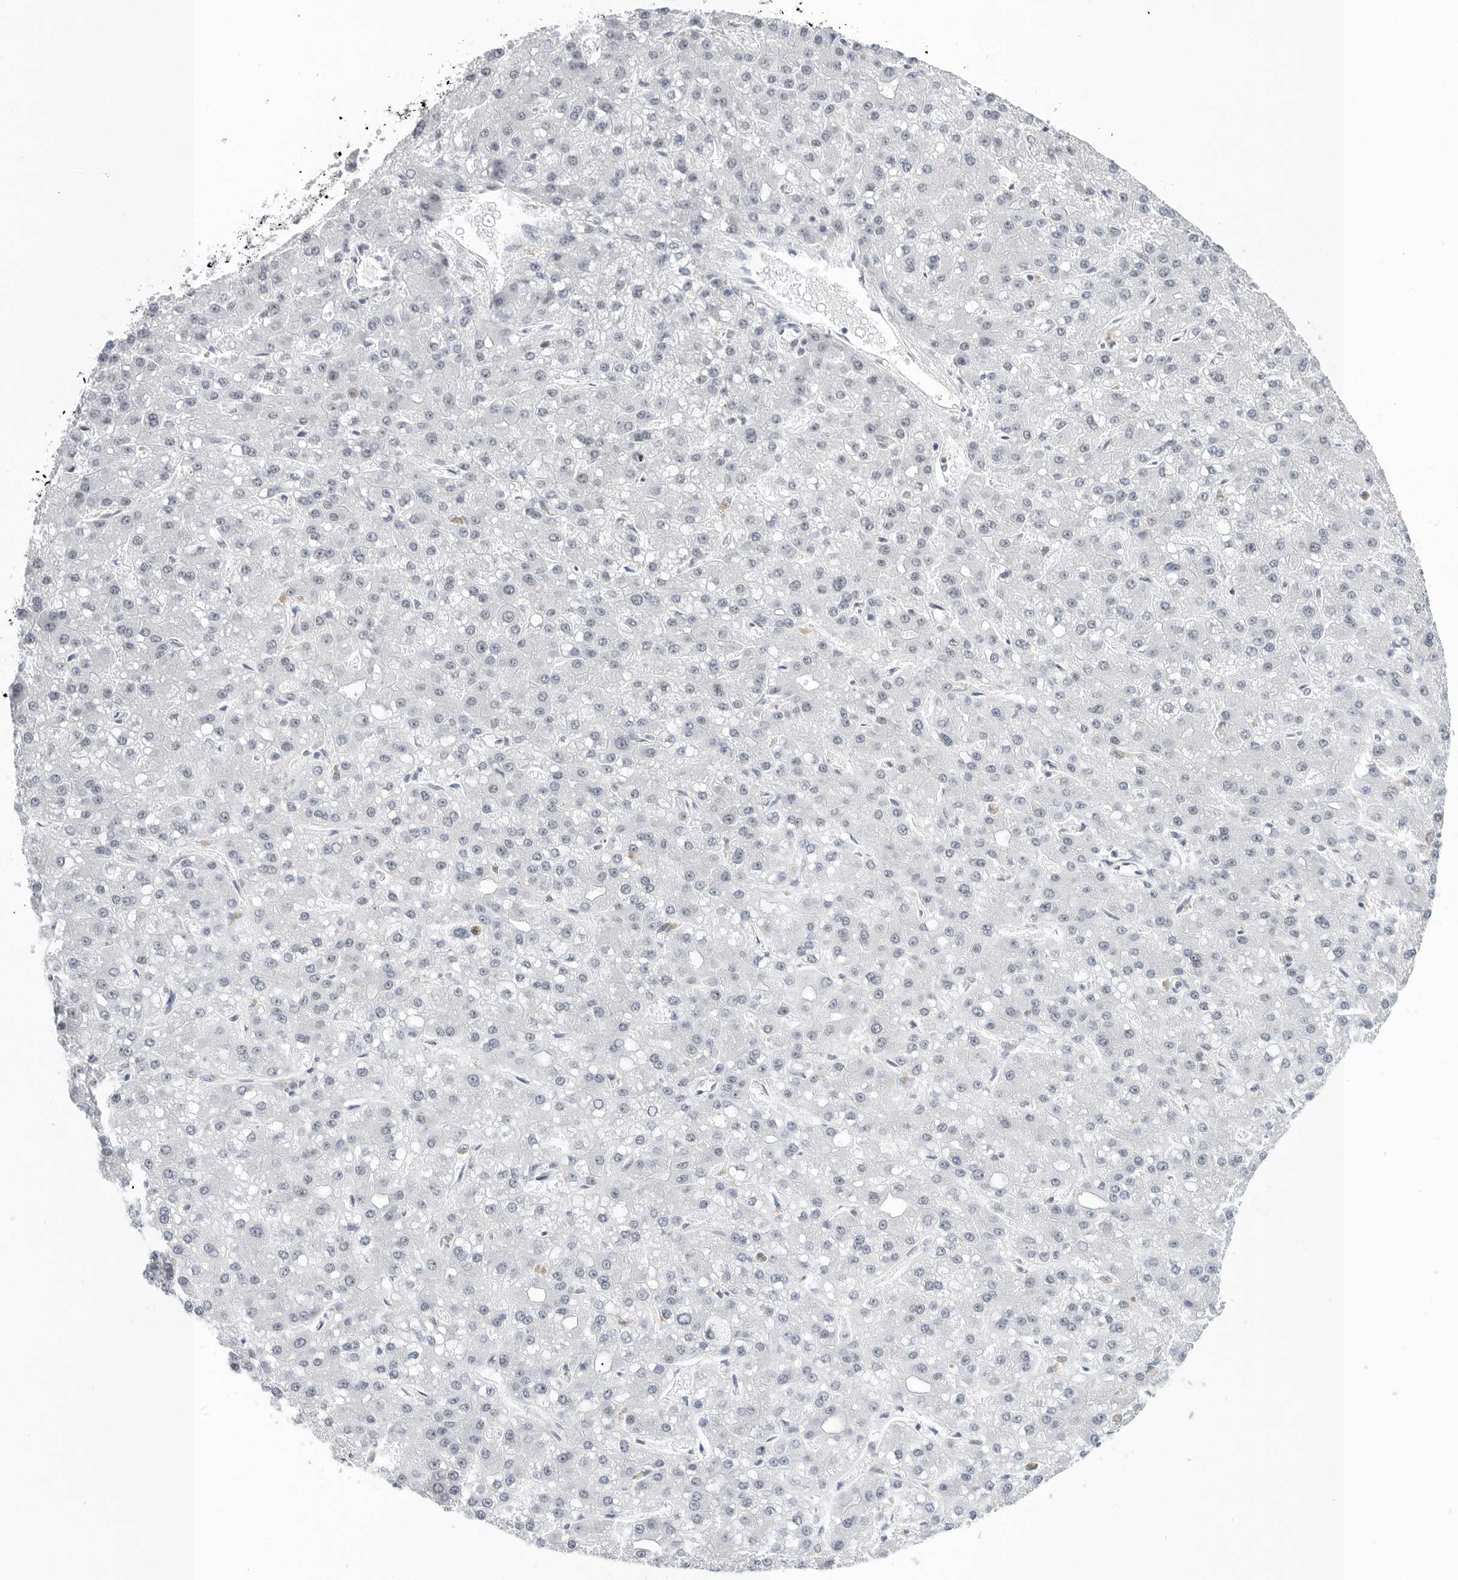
{"staining": {"intensity": "negative", "quantity": "none", "location": "none"}, "tissue": "liver cancer", "cell_type": "Tumor cells", "image_type": "cancer", "snomed": [{"axis": "morphology", "description": "Carcinoma, Hepatocellular, NOS"}, {"axis": "topography", "description": "Liver"}], "caption": "A high-resolution photomicrograph shows immunohistochemistry (IHC) staining of liver hepatocellular carcinoma, which displays no significant expression in tumor cells.", "gene": "WRAP53", "patient": {"sex": "male", "age": 67}}